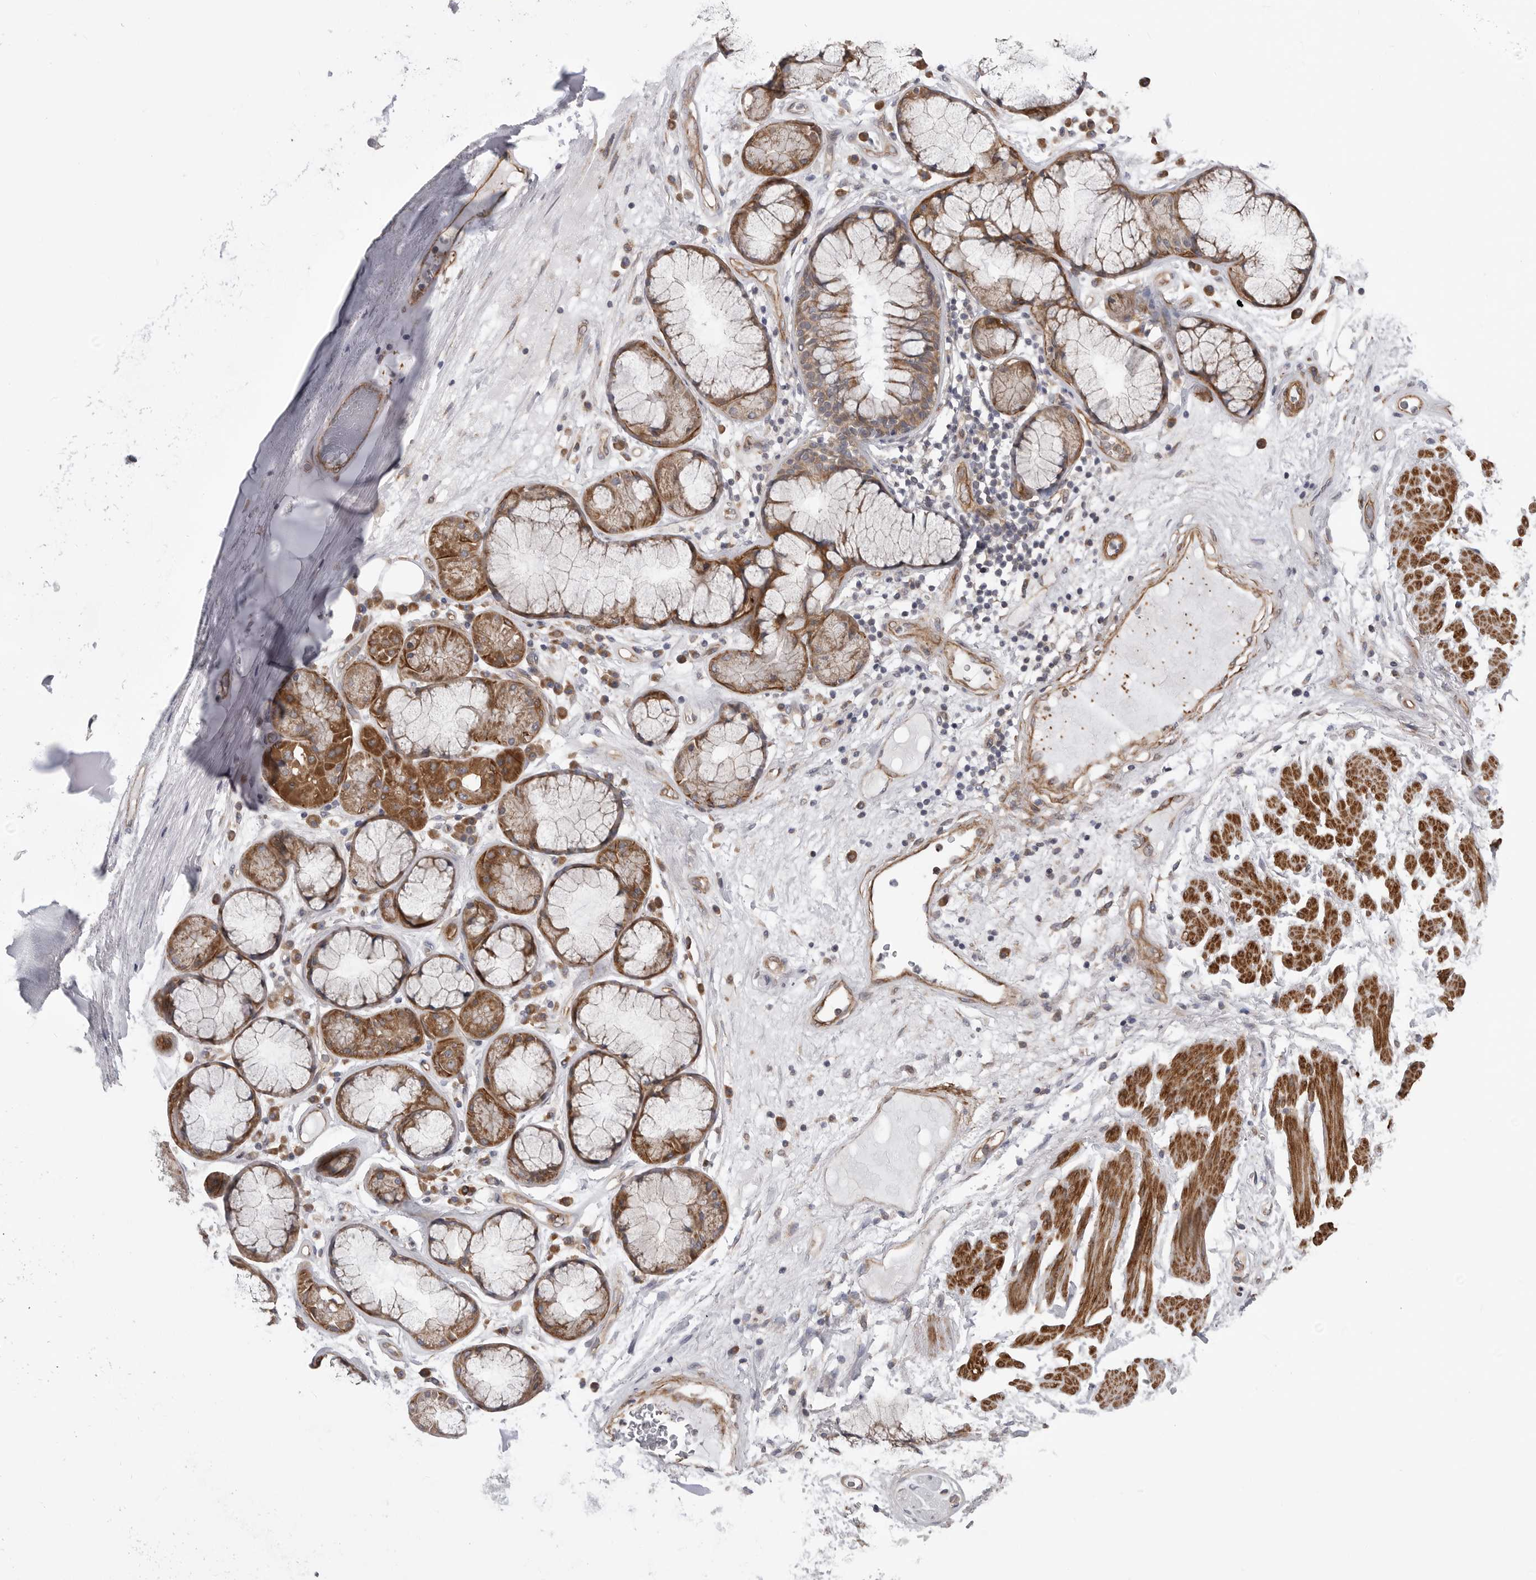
{"staining": {"intensity": "negative", "quantity": "none", "location": "none"}, "tissue": "adipose tissue", "cell_type": "Adipocytes", "image_type": "normal", "snomed": [{"axis": "morphology", "description": "Normal tissue, NOS"}, {"axis": "topography", "description": "Bronchus"}], "caption": "This is an immunohistochemistry (IHC) photomicrograph of unremarkable adipose tissue. There is no positivity in adipocytes.", "gene": "SCP2", "patient": {"sex": "male", "age": 66}}